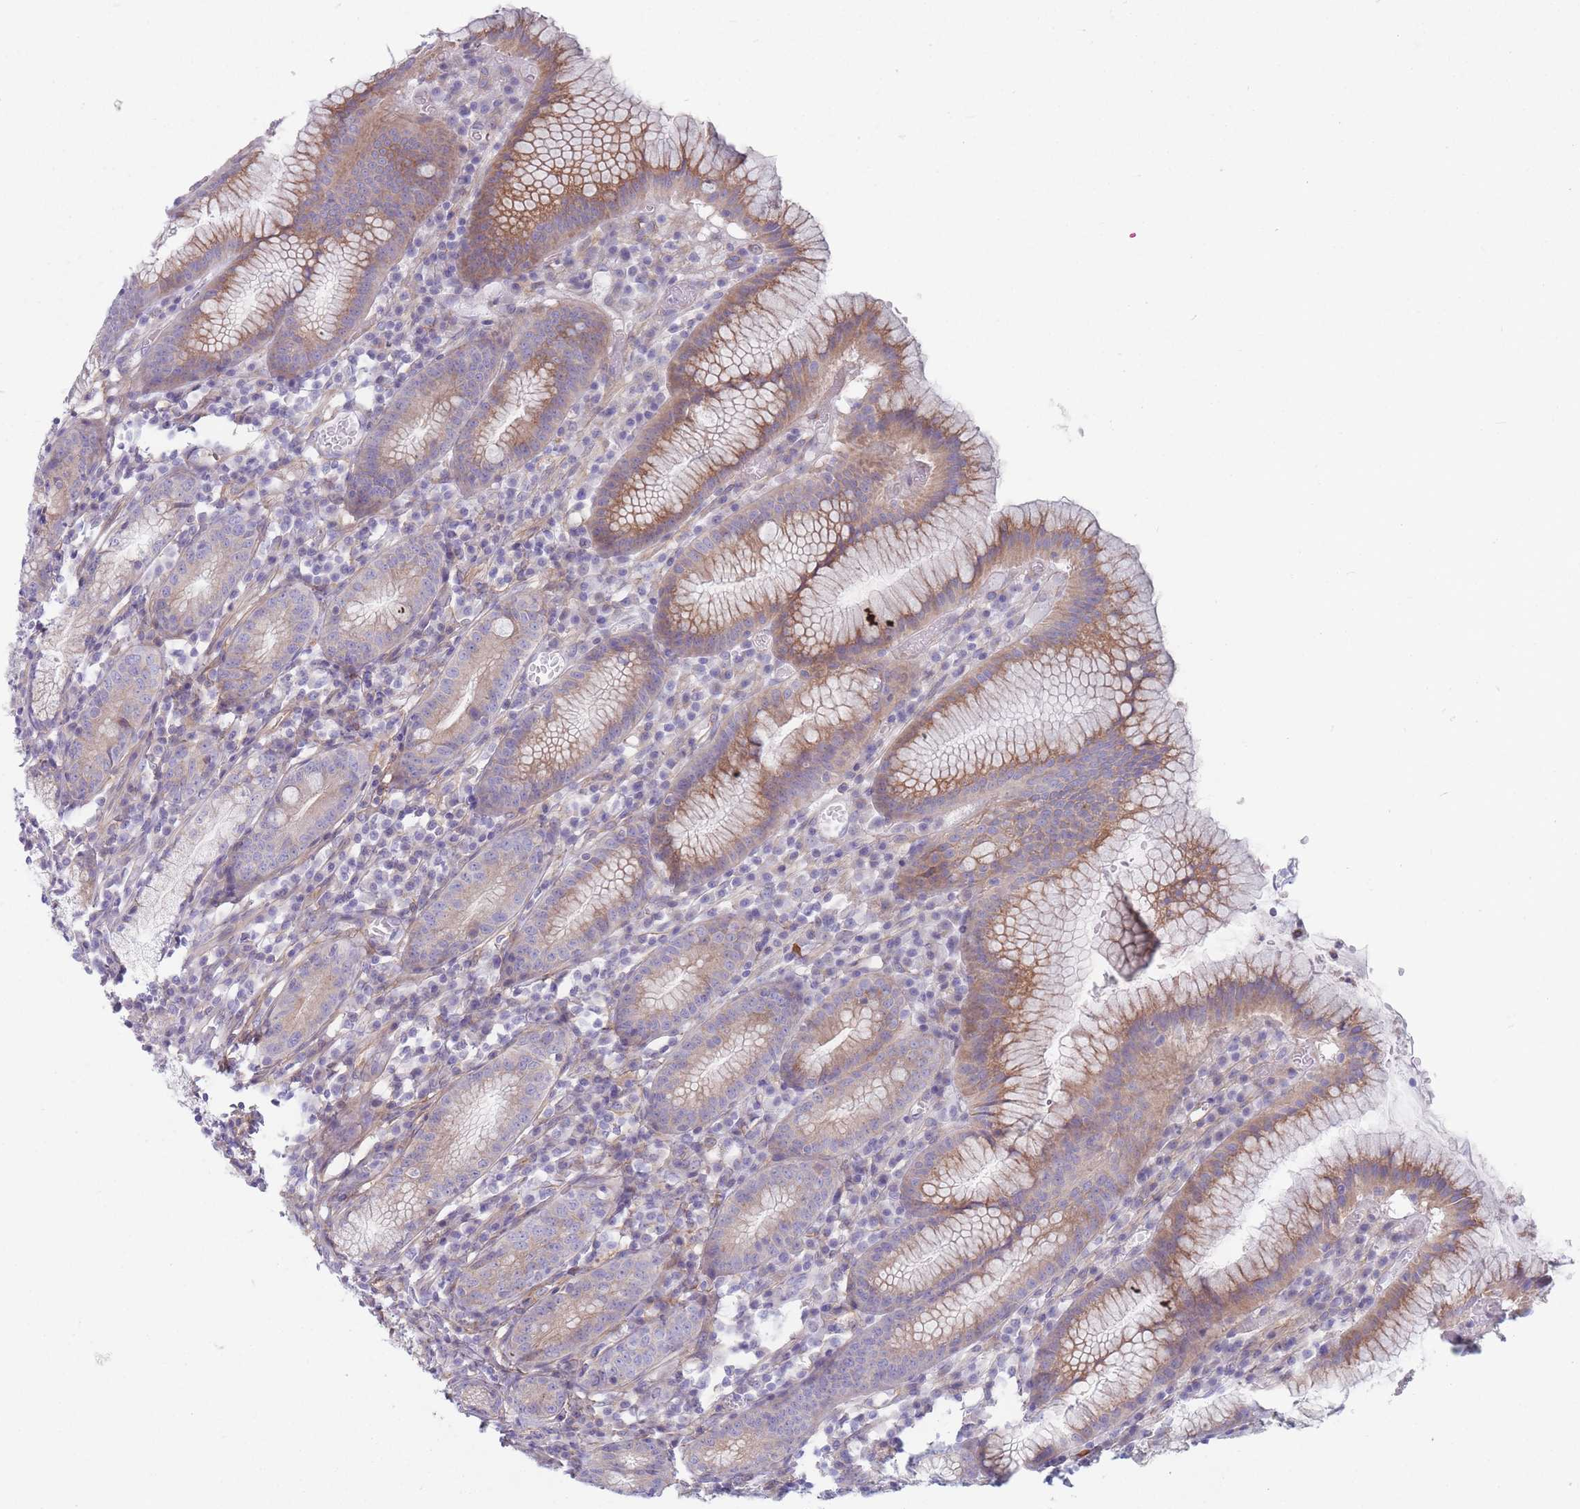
{"staining": {"intensity": "moderate", "quantity": "25%-75%", "location": "cytoplasmic/membranous"}, "tissue": "stomach", "cell_type": "Glandular cells", "image_type": "normal", "snomed": [{"axis": "morphology", "description": "Normal tissue, NOS"}, {"axis": "topography", "description": "Stomach"}], "caption": "This image demonstrates unremarkable stomach stained with immunohistochemistry (IHC) to label a protein in brown. The cytoplasmic/membranous of glandular cells show moderate positivity for the protein. Nuclei are counter-stained blue.", "gene": "PLPP1", "patient": {"sex": "male", "age": 55}}